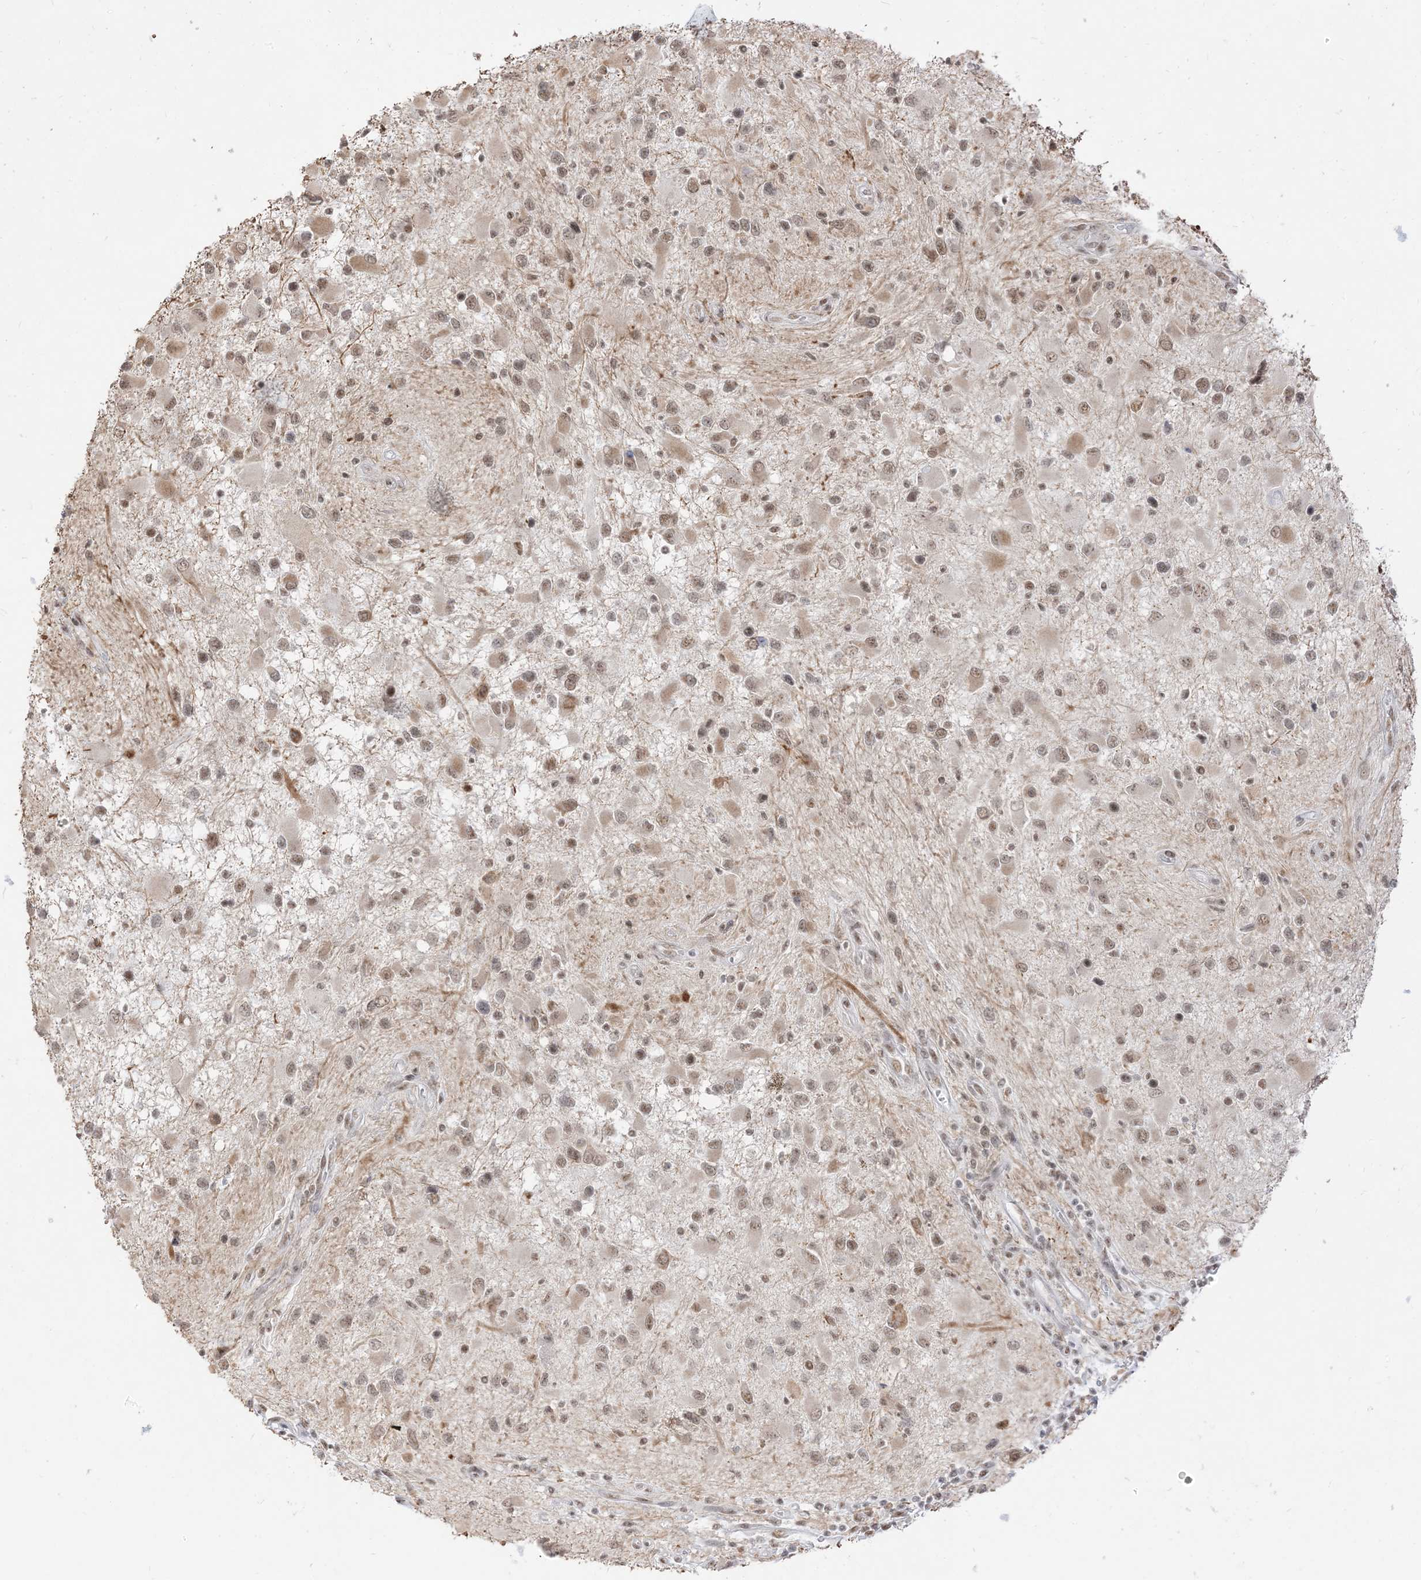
{"staining": {"intensity": "weak", "quantity": ">75%", "location": "nuclear"}, "tissue": "glioma", "cell_type": "Tumor cells", "image_type": "cancer", "snomed": [{"axis": "morphology", "description": "Glioma, malignant, High grade"}, {"axis": "topography", "description": "Brain"}], "caption": "Weak nuclear positivity for a protein is appreciated in approximately >75% of tumor cells of glioma using IHC.", "gene": "ARGLU1", "patient": {"sex": "male", "age": 53}}